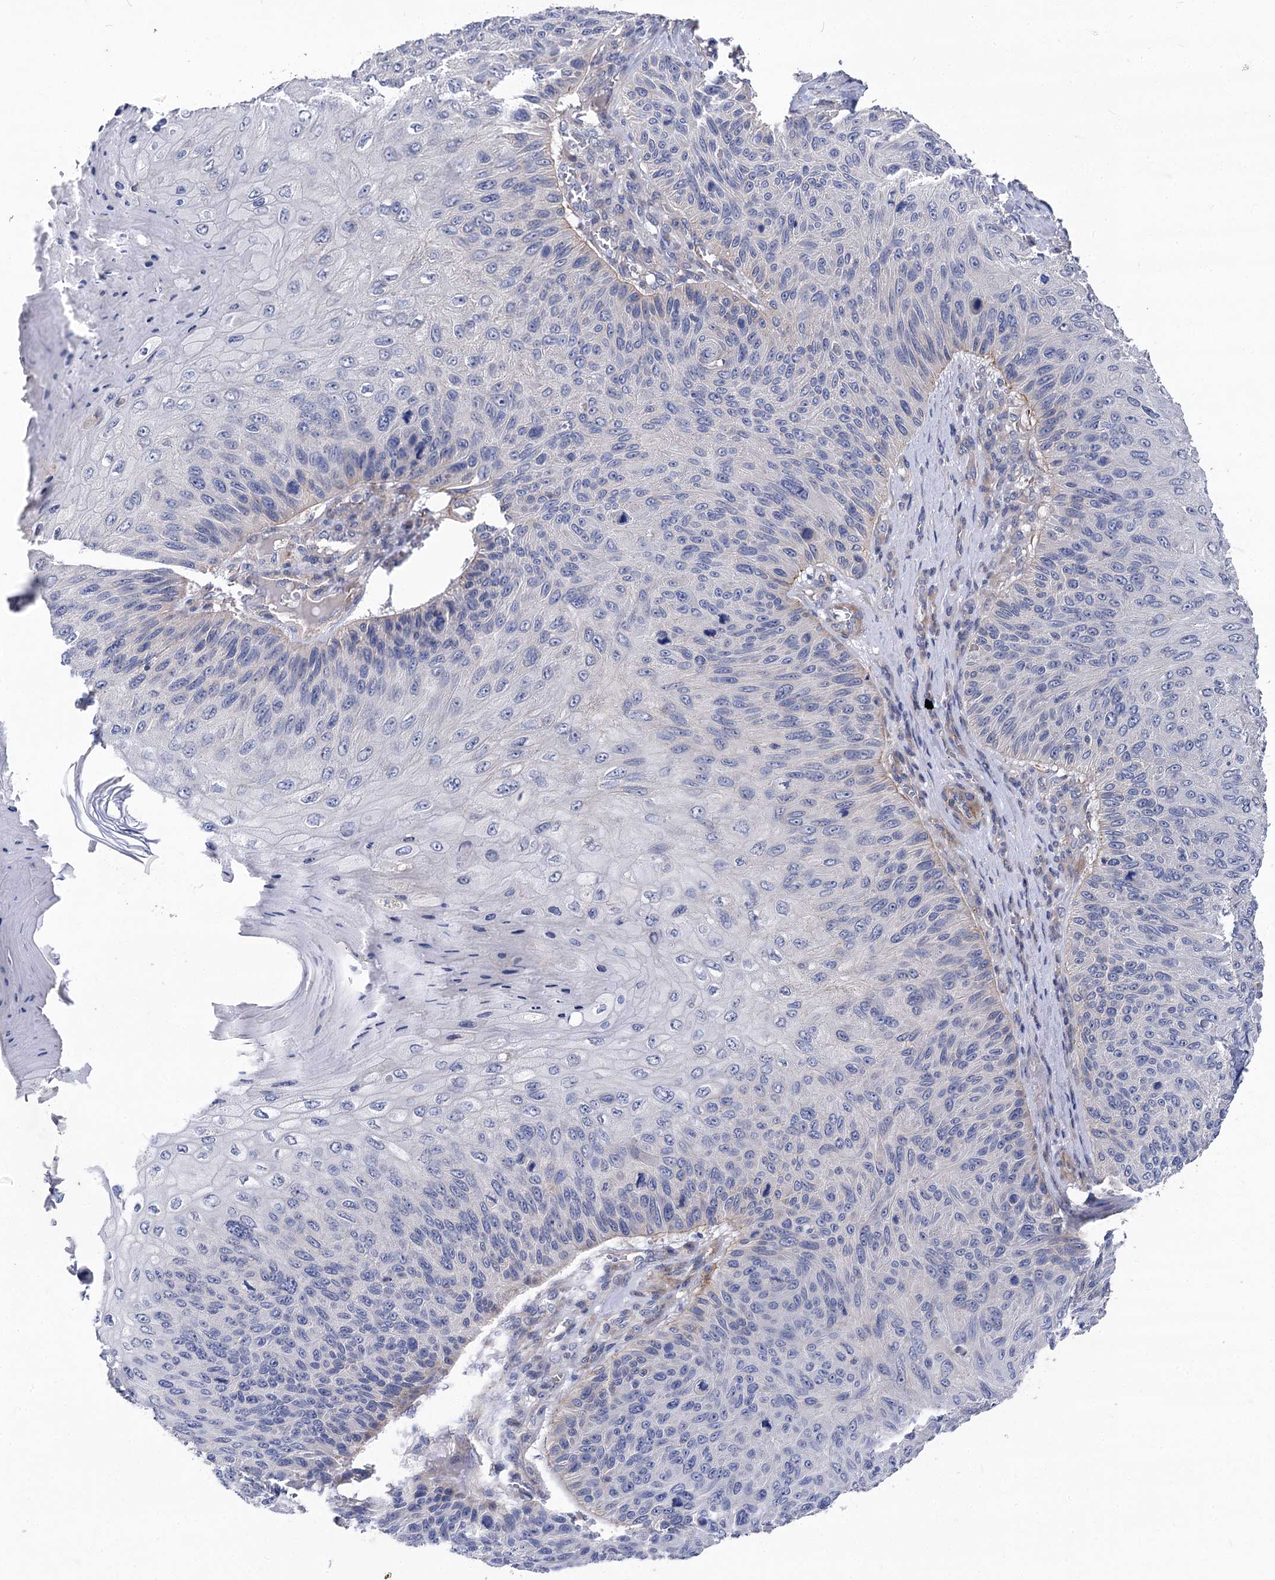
{"staining": {"intensity": "negative", "quantity": "none", "location": "none"}, "tissue": "skin cancer", "cell_type": "Tumor cells", "image_type": "cancer", "snomed": [{"axis": "morphology", "description": "Squamous cell carcinoma, NOS"}, {"axis": "topography", "description": "Skin"}], "caption": "An image of human skin cancer is negative for staining in tumor cells.", "gene": "RDH16", "patient": {"sex": "female", "age": 88}}